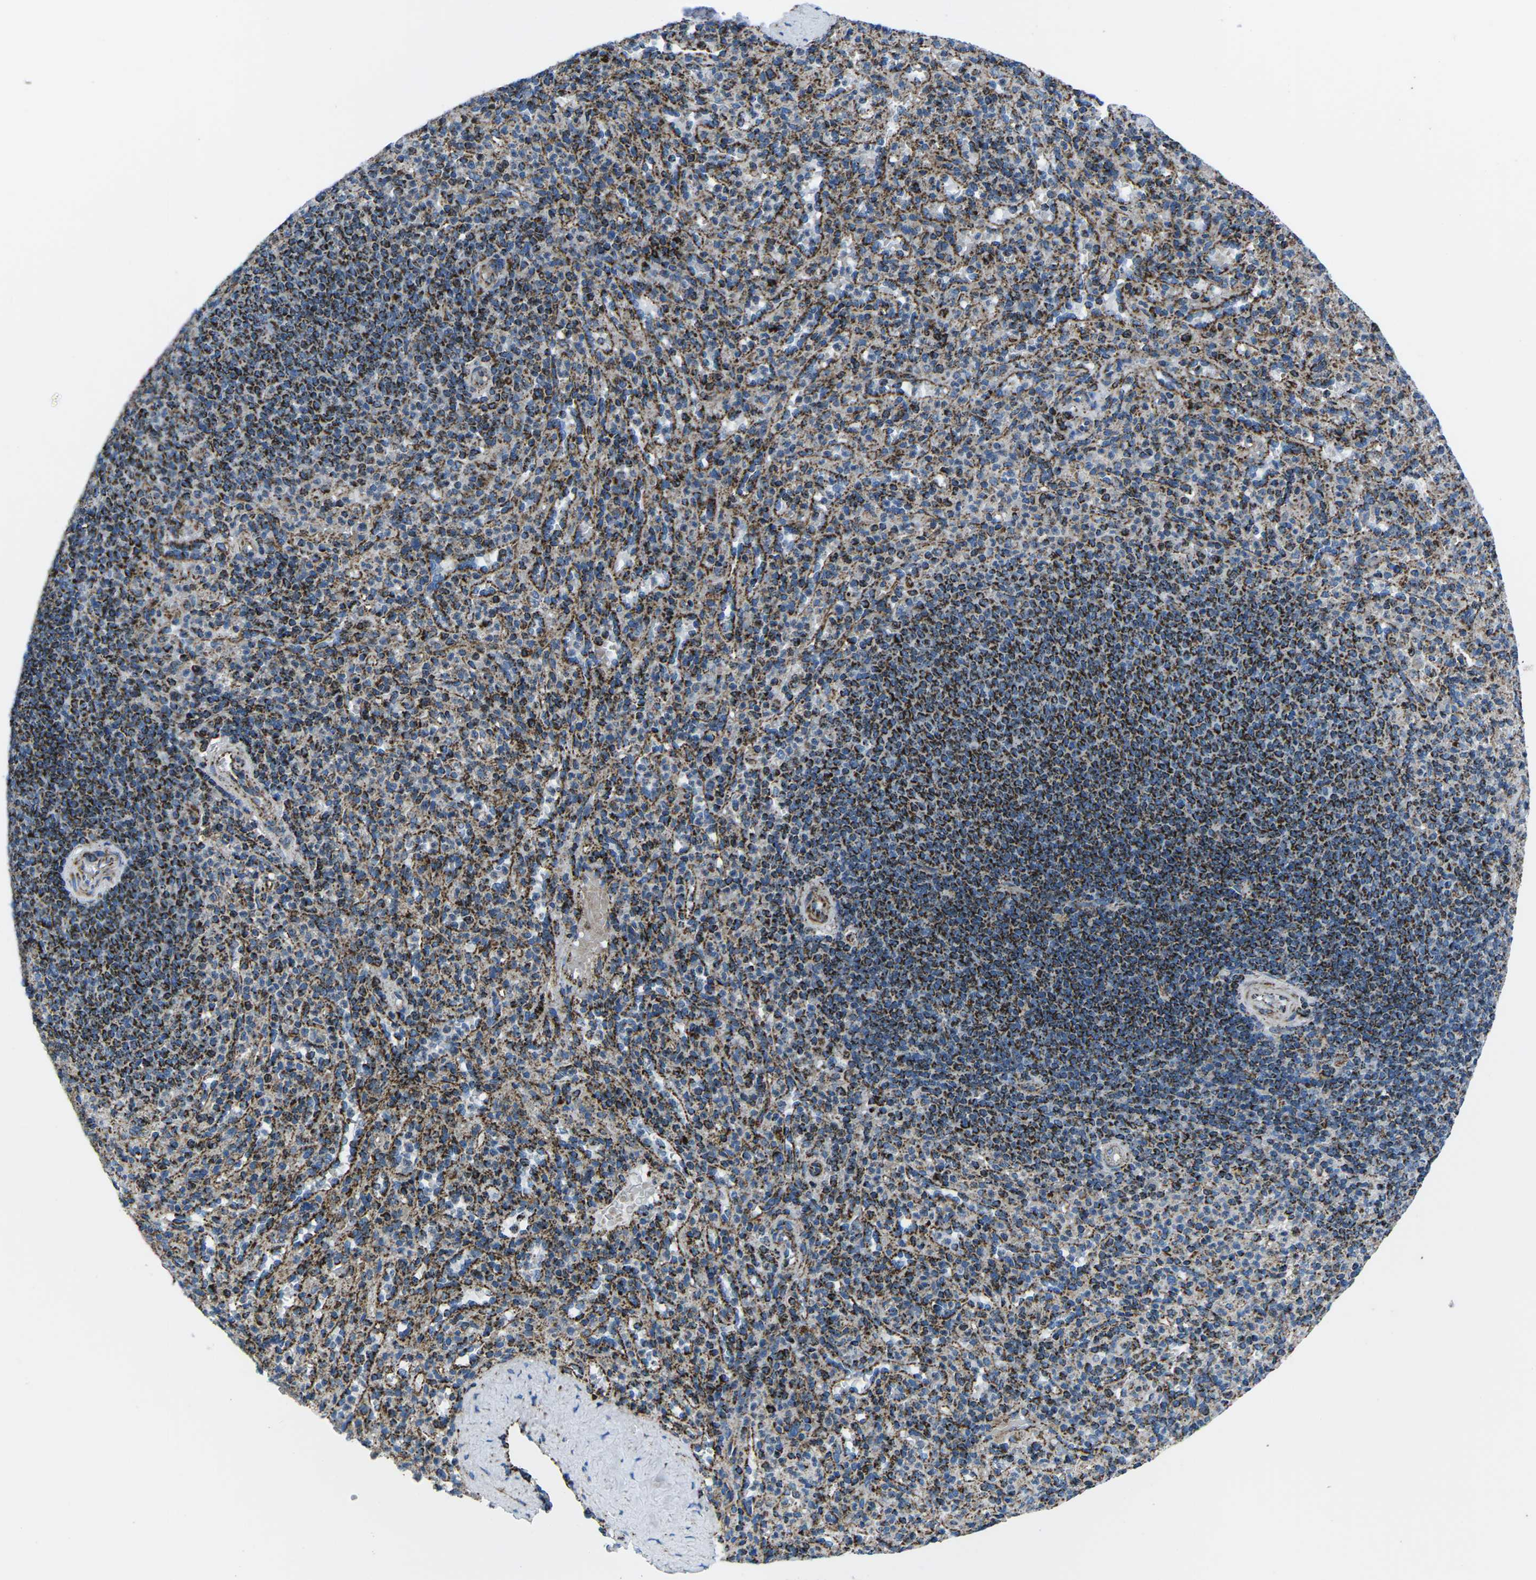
{"staining": {"intensity": "strong", "quantity": "25%-75%", "location": "cytoplasmic/membranous"}, "tissue": "spleen", "cell_type": "Cells in red pulp", "image_type": "normal", "snomed": [{"axis": "morphology", "description": "Normal tissue, NOS"}, {"axis": "topography", "description": "Spleen"}], "caption": "Immunohistochemistry of normal spleen displays high levels of strong cytoplasmic/membranous expression in approximately 25%-75% of cells in red pulp.", "gene": "MT", "patient": {"sex": "male", "age": 36}}